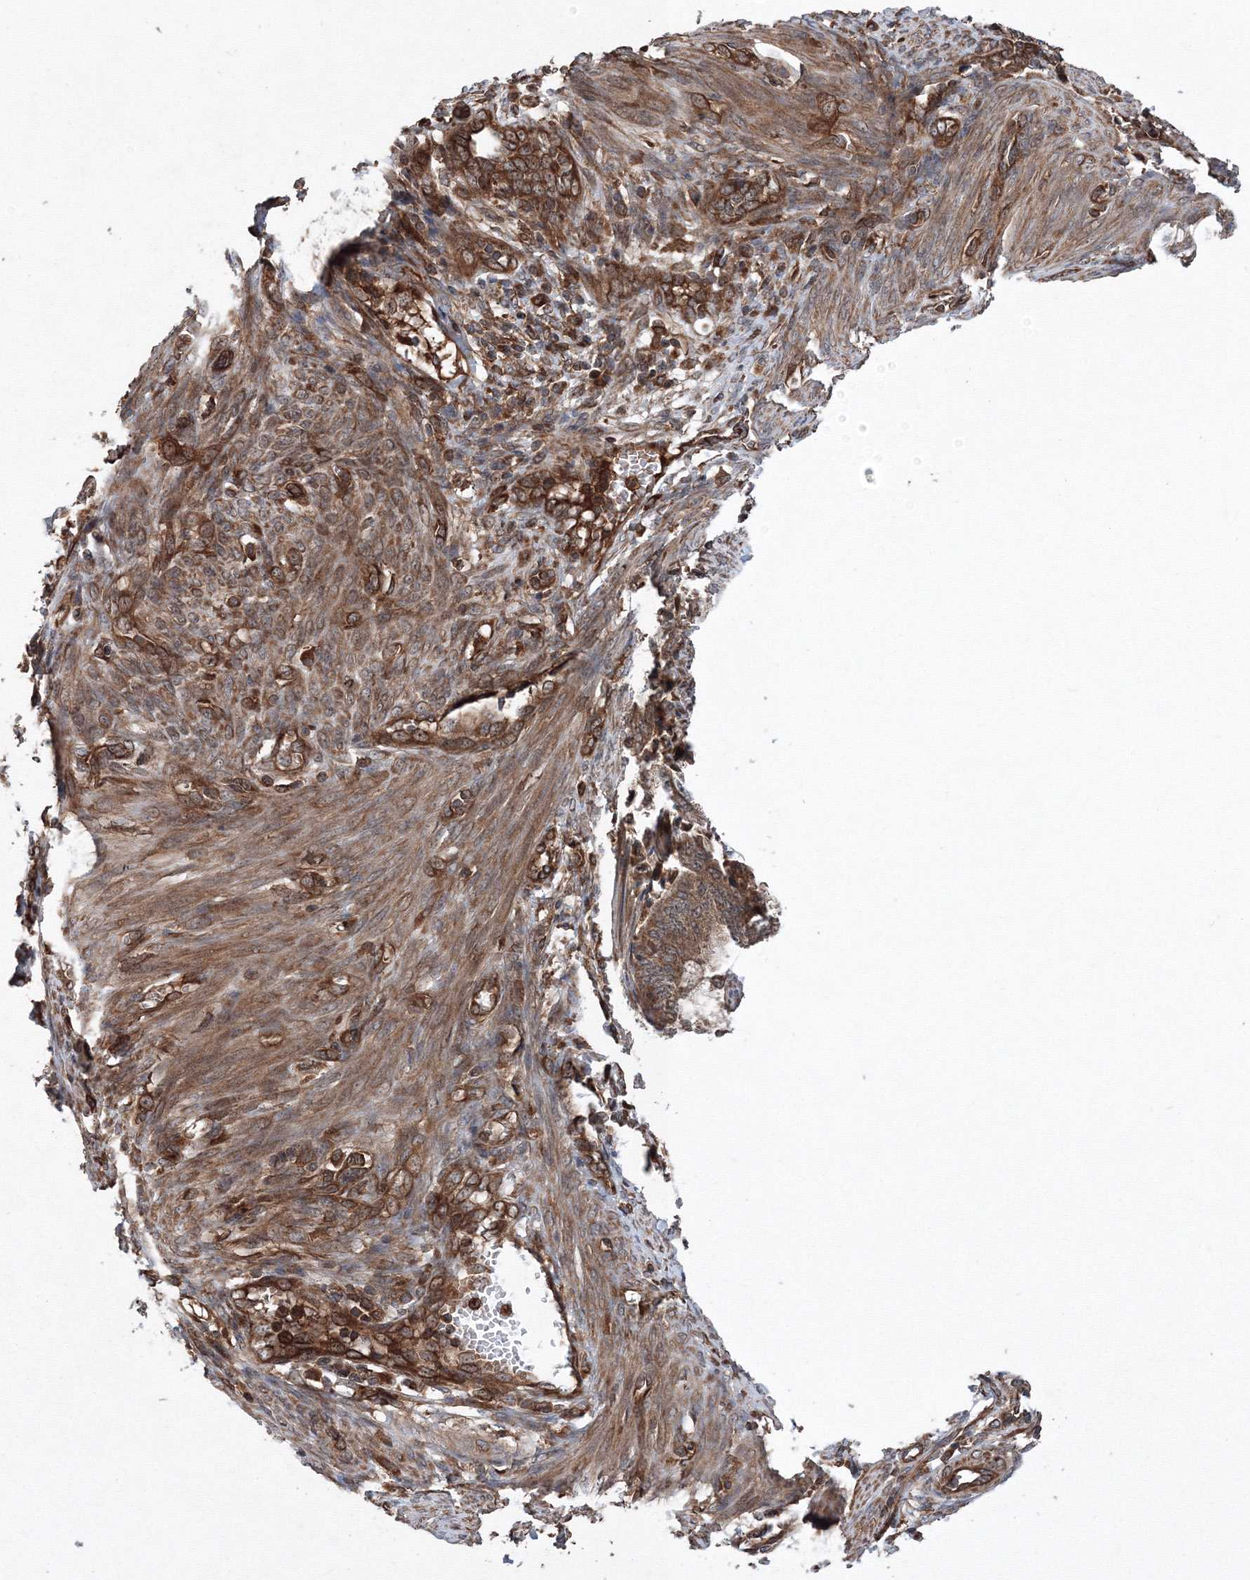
{"staining": {"intensity": "strong", "quantity": ">75%", "location": "cytoplasmic/membranous"}, "tissue": "endometrial cancer", "cell_type": "Tumor cells", "image_type": "cancer", "snomed": [{"axis": "morphology", "description": "Adenocarcinoma, NOS"}, {"axis": "topography", "description": "Endometrium"}], "caption": "Immunohistochemical staining of human endometrial cancer (adenocarcinoma) reveals high levels of strong cytoplasmic/membranous expression in about >75% of tumor cells.", "gene": "ATG3", "patient": {"sex": "female", "age": 49}}